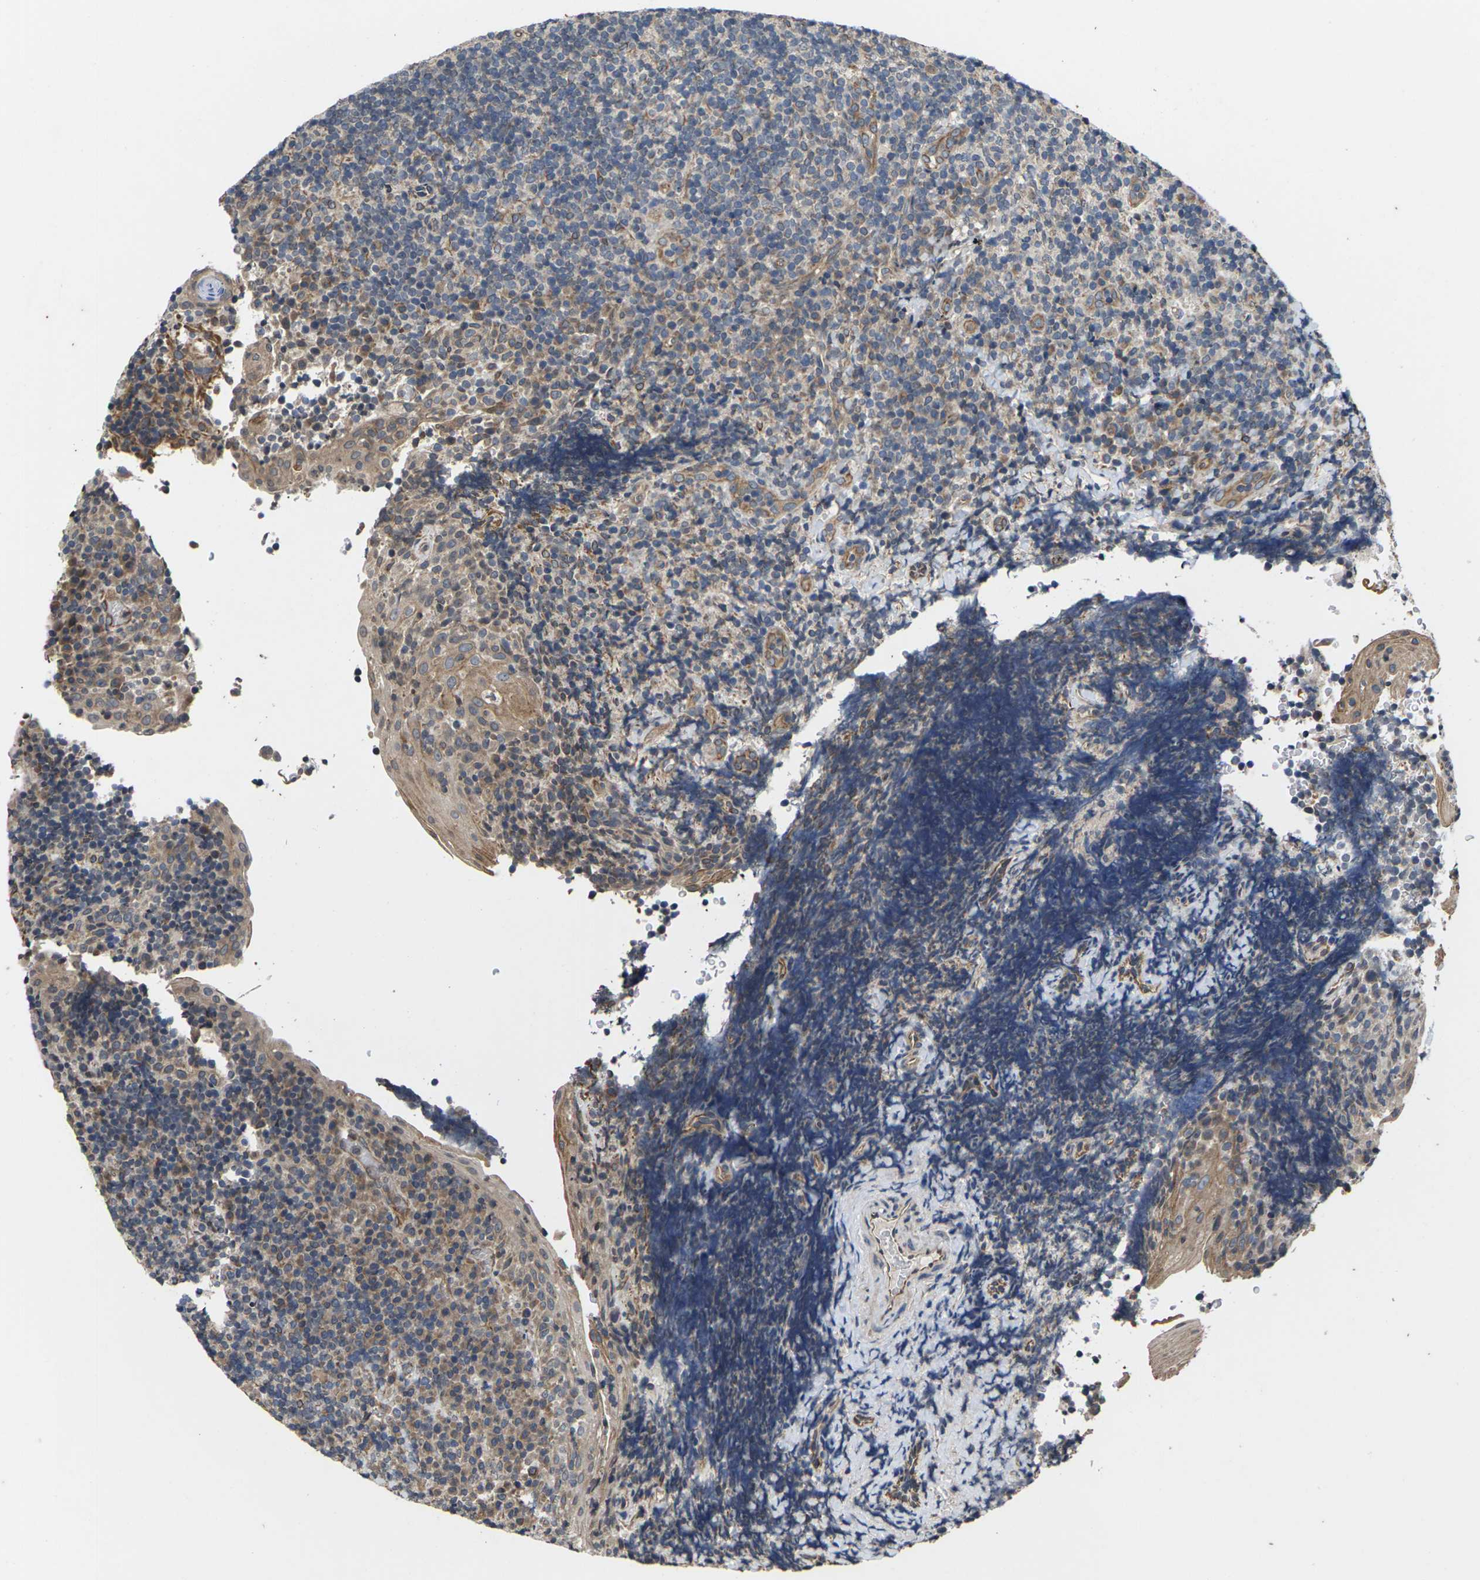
{"staining": {"intensity": "weak", "quantity": "<25%", "location": "cytoplasmic/membranous"}, "tissue": "tonsil", "cell_type": "Germinal center cells", "image_type": "normal", "snomed": [{"axis": "morphology", "description": "Normal tissue, NOS"}, {"axis": "topography", "description": "Tonsil"}], "caption": "Immunohistochemical staining of benign tonsil displays no significant expression in germinal center cells.", "gene": "DKK2", "patient": {"sex": "male", "age": 37}}